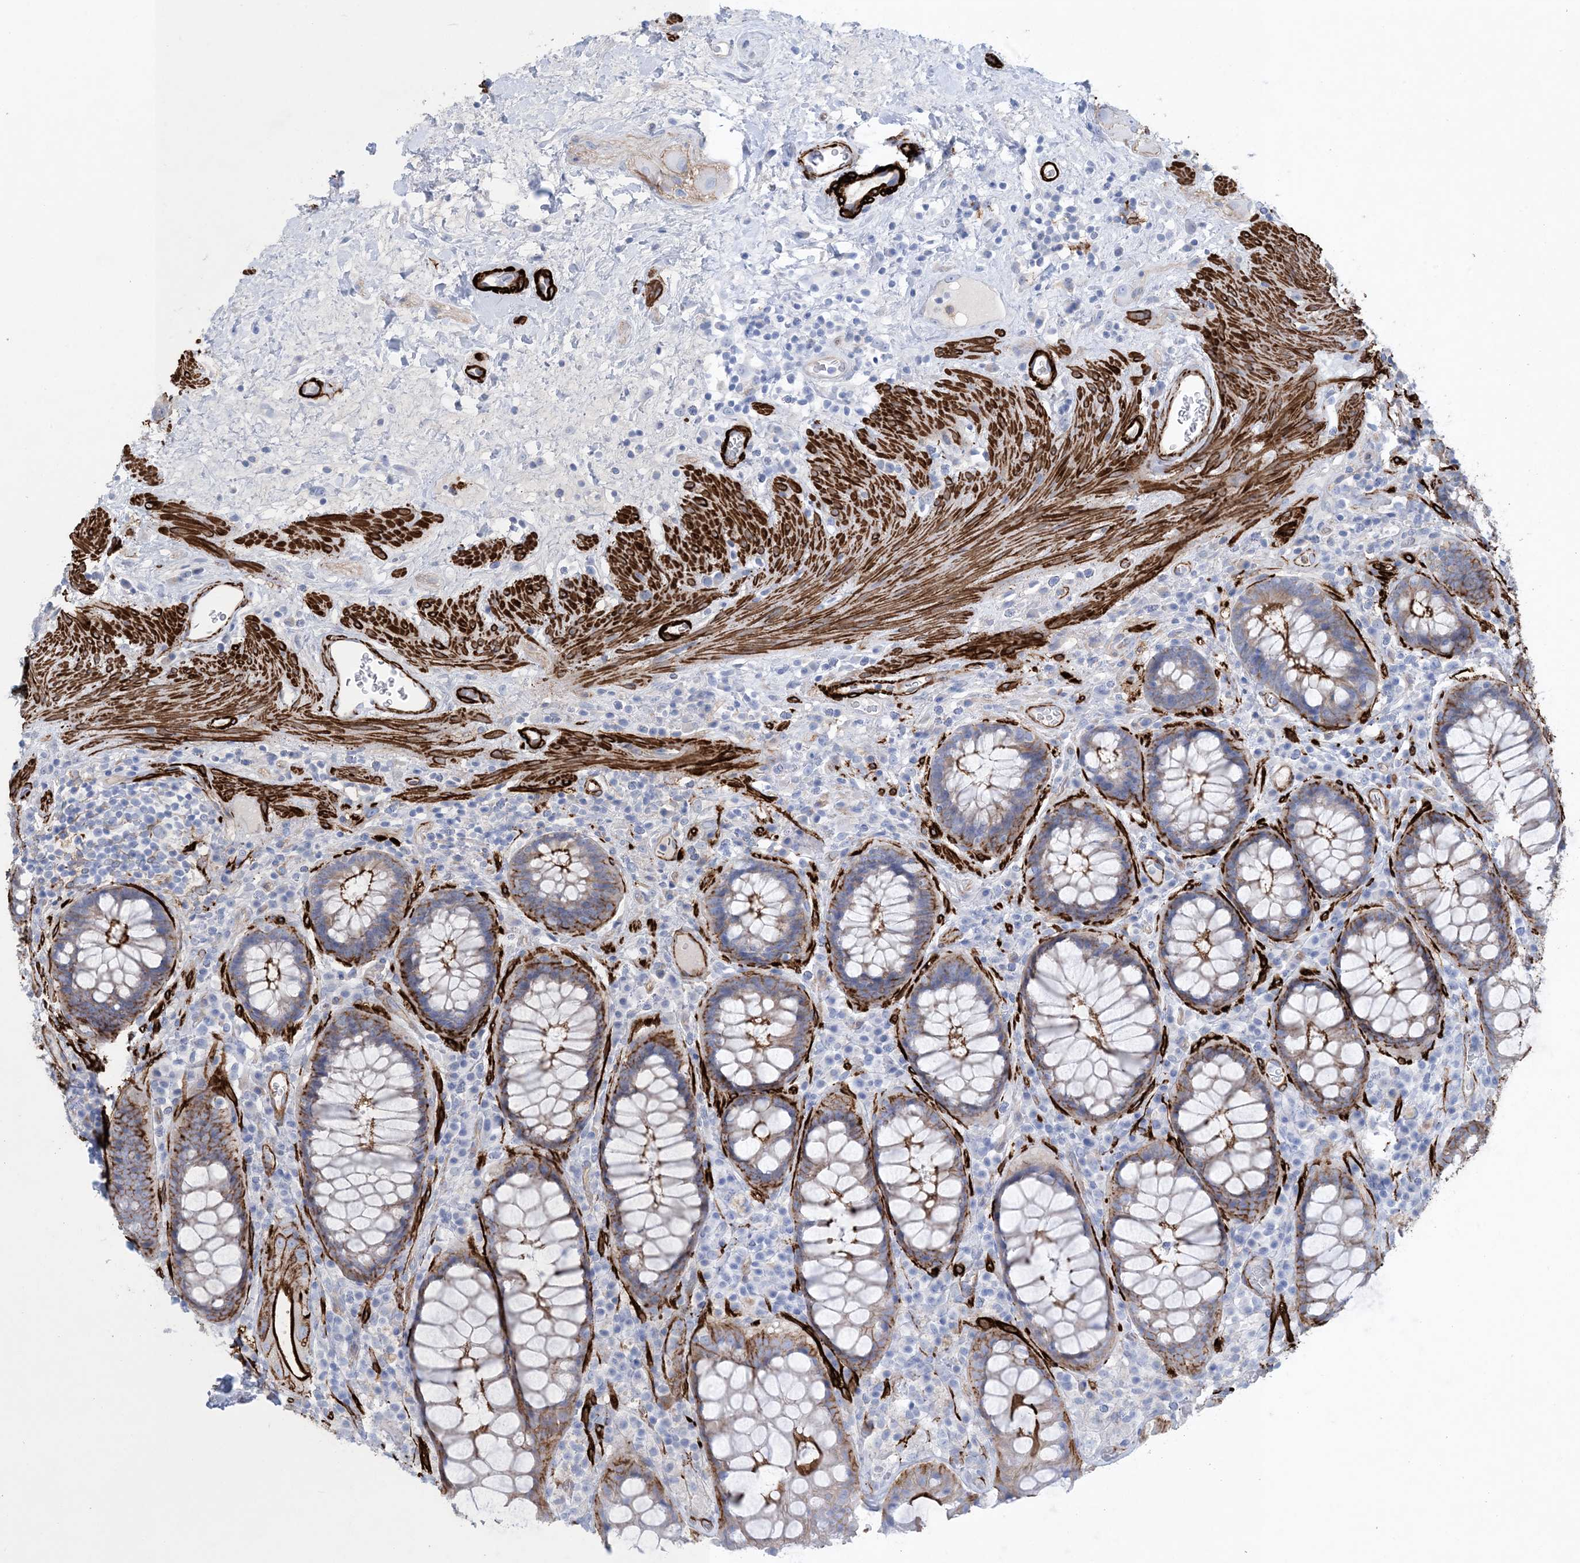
{"staining": {"intensity": "moderate", "quantity": ">75%", "location": "cytoplasmic/membranous"}, "tissue": "rectum", "cell_type": "Glandular cells", "image_type": "normal", "snomed": [{"axis": "morphology", "description": "Normal tissue, NOS"}, {"axis": "topography", "description": "Rectum"}], "caption": "Protein analysis of unremarkable rectum displays moderate cytoplasmic/membranous expression in about >75% of glandular cells. Using DAB (3,3'-diaminobenzidine) (brown) and hematoxylin (blue) stains, captured at high magnification using brightfield microscopy.", "gene": "SHANK1", "patient": {"sex": "male", "age": 64}}